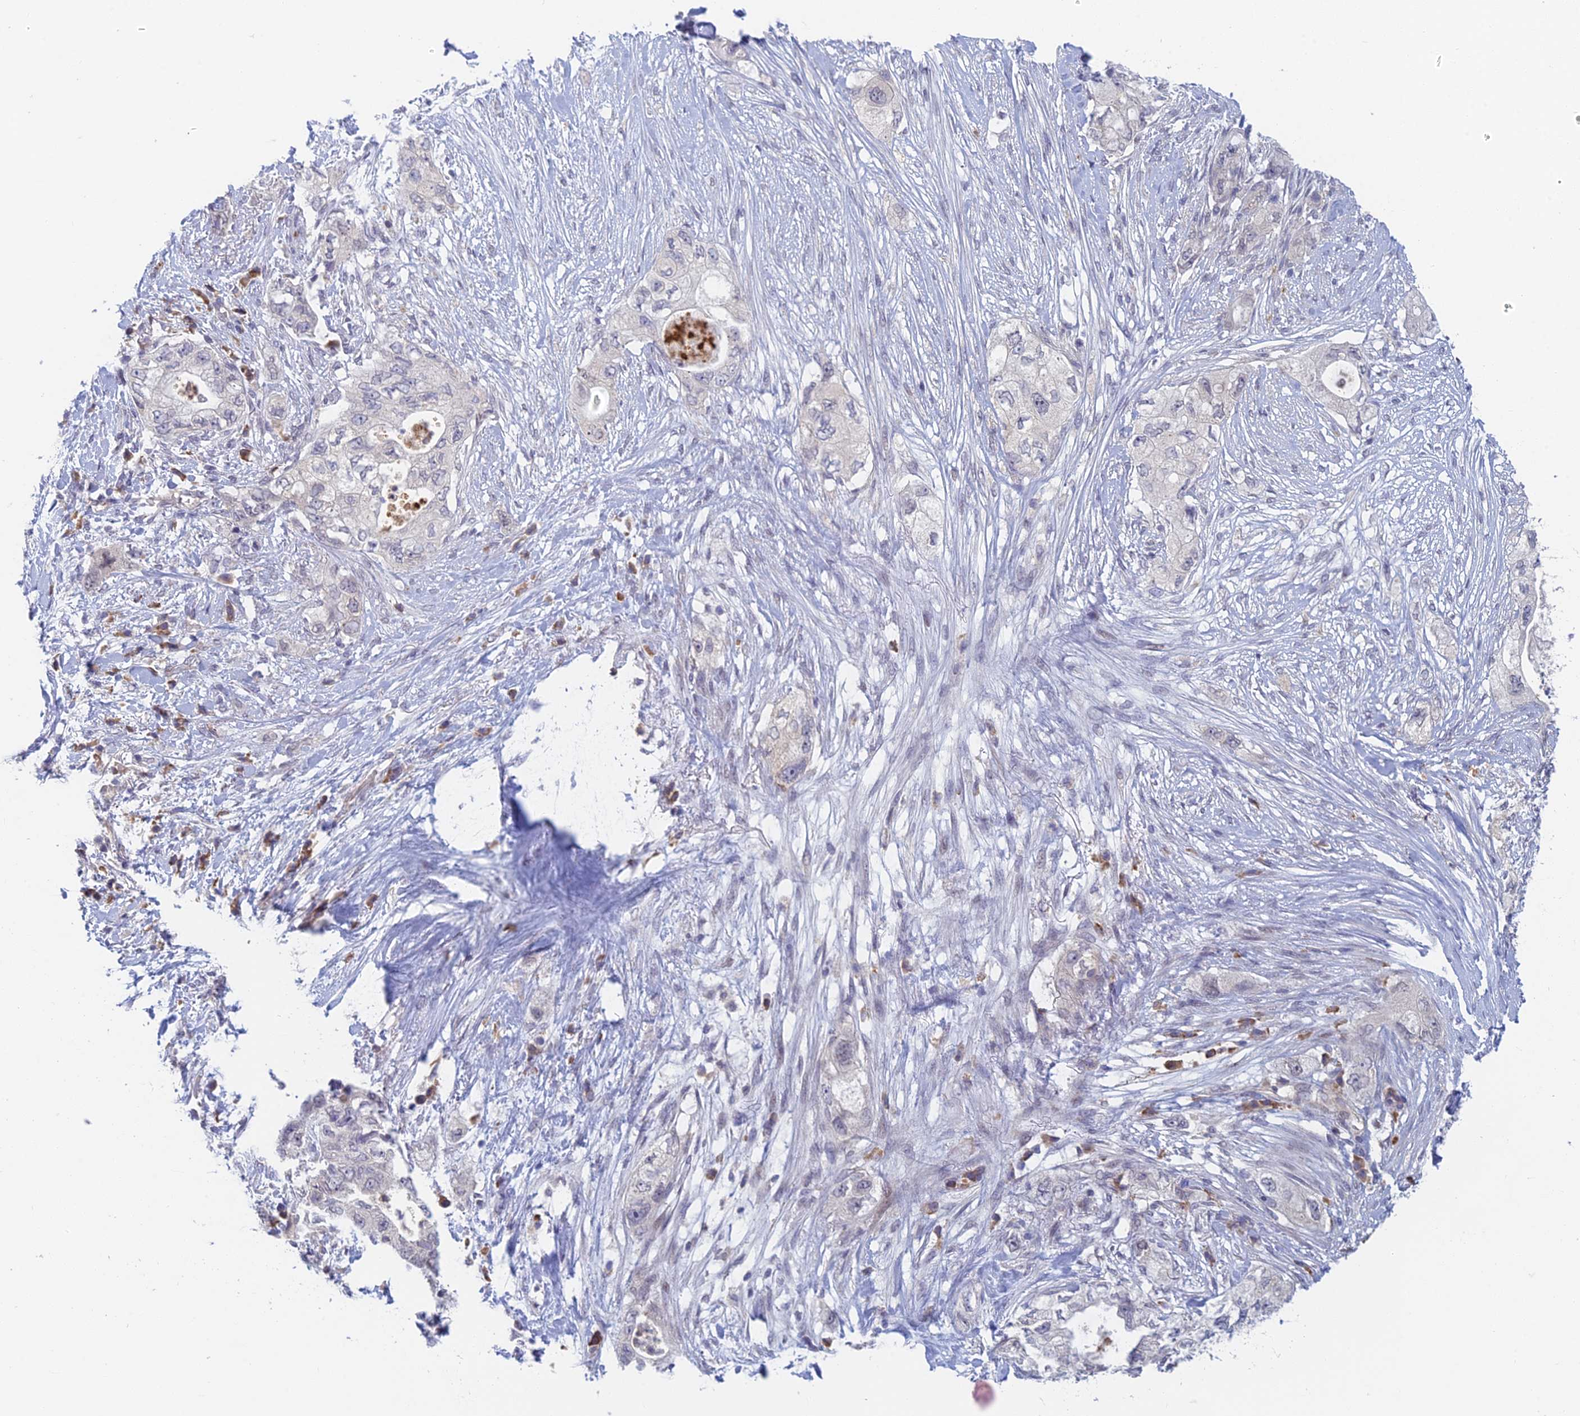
{"staining": {"intensity": "negative", "quantity": "none", "location": "none"}, "tissue": "pancreatic cancer", "cell_type": "Tumor cells", "image_type": "cancer", "snomed": [{"axis": "morphology", "description": "Adenocarcinoma, NOS"}, {"axis": "topography", "description": "Pancreas"}], "caption": "Immunohistochemistry (IHC) micrograph of neoplastic tissue: pancreatic adenocarcinoma stained with DAB (3,3'-diaminobenzidine) displays no significant protein expression in tumor cells.", "gene": "PPP1R26", "patient": {"sex": "female", "age": 73}}